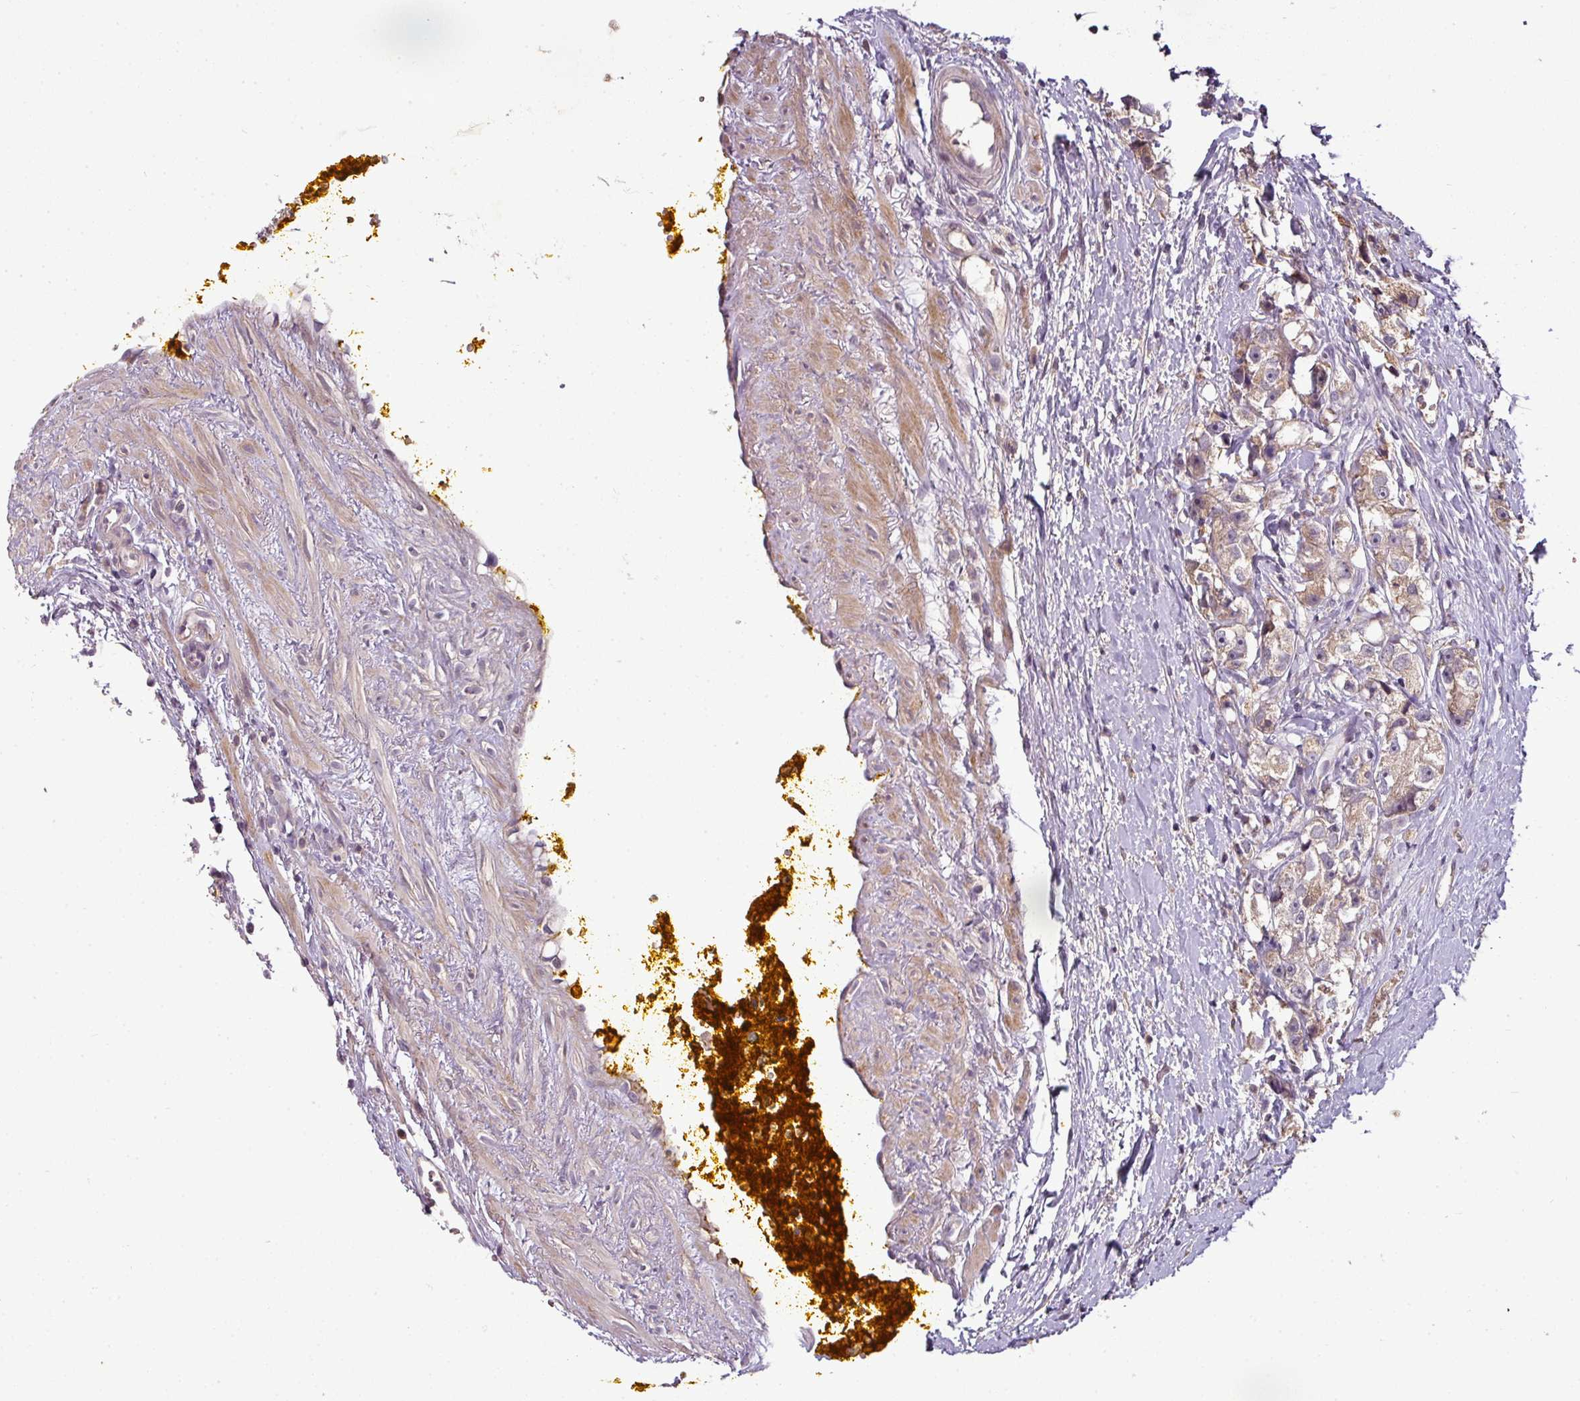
{"staining": {"intensity": "moderate", "quantity": ">75%", "location": "cytoplasmic/membranous"}, "tissue": "prostate cancer", "cell_type": "Tumor cells", "image_type": "cancer", "snomed": [{"axis": "morphology", "description": "Adenocarcinoma, High grade"}, {"axis": "topography", "description": "Prostate"}], "caption": "Immunohistochemistry (IHC) image of neoplastic tissue: human prostate cancer stained using immunohistochemistry (IHC) shows medium levels of moderate protein expression localized specifically in the cytoplasmic/membranous of tumor cells, appearing as a cytoplasmic/membranous brown color.", "gene": "SPCS3", "patient": {"sex": "male", "age": 74}}